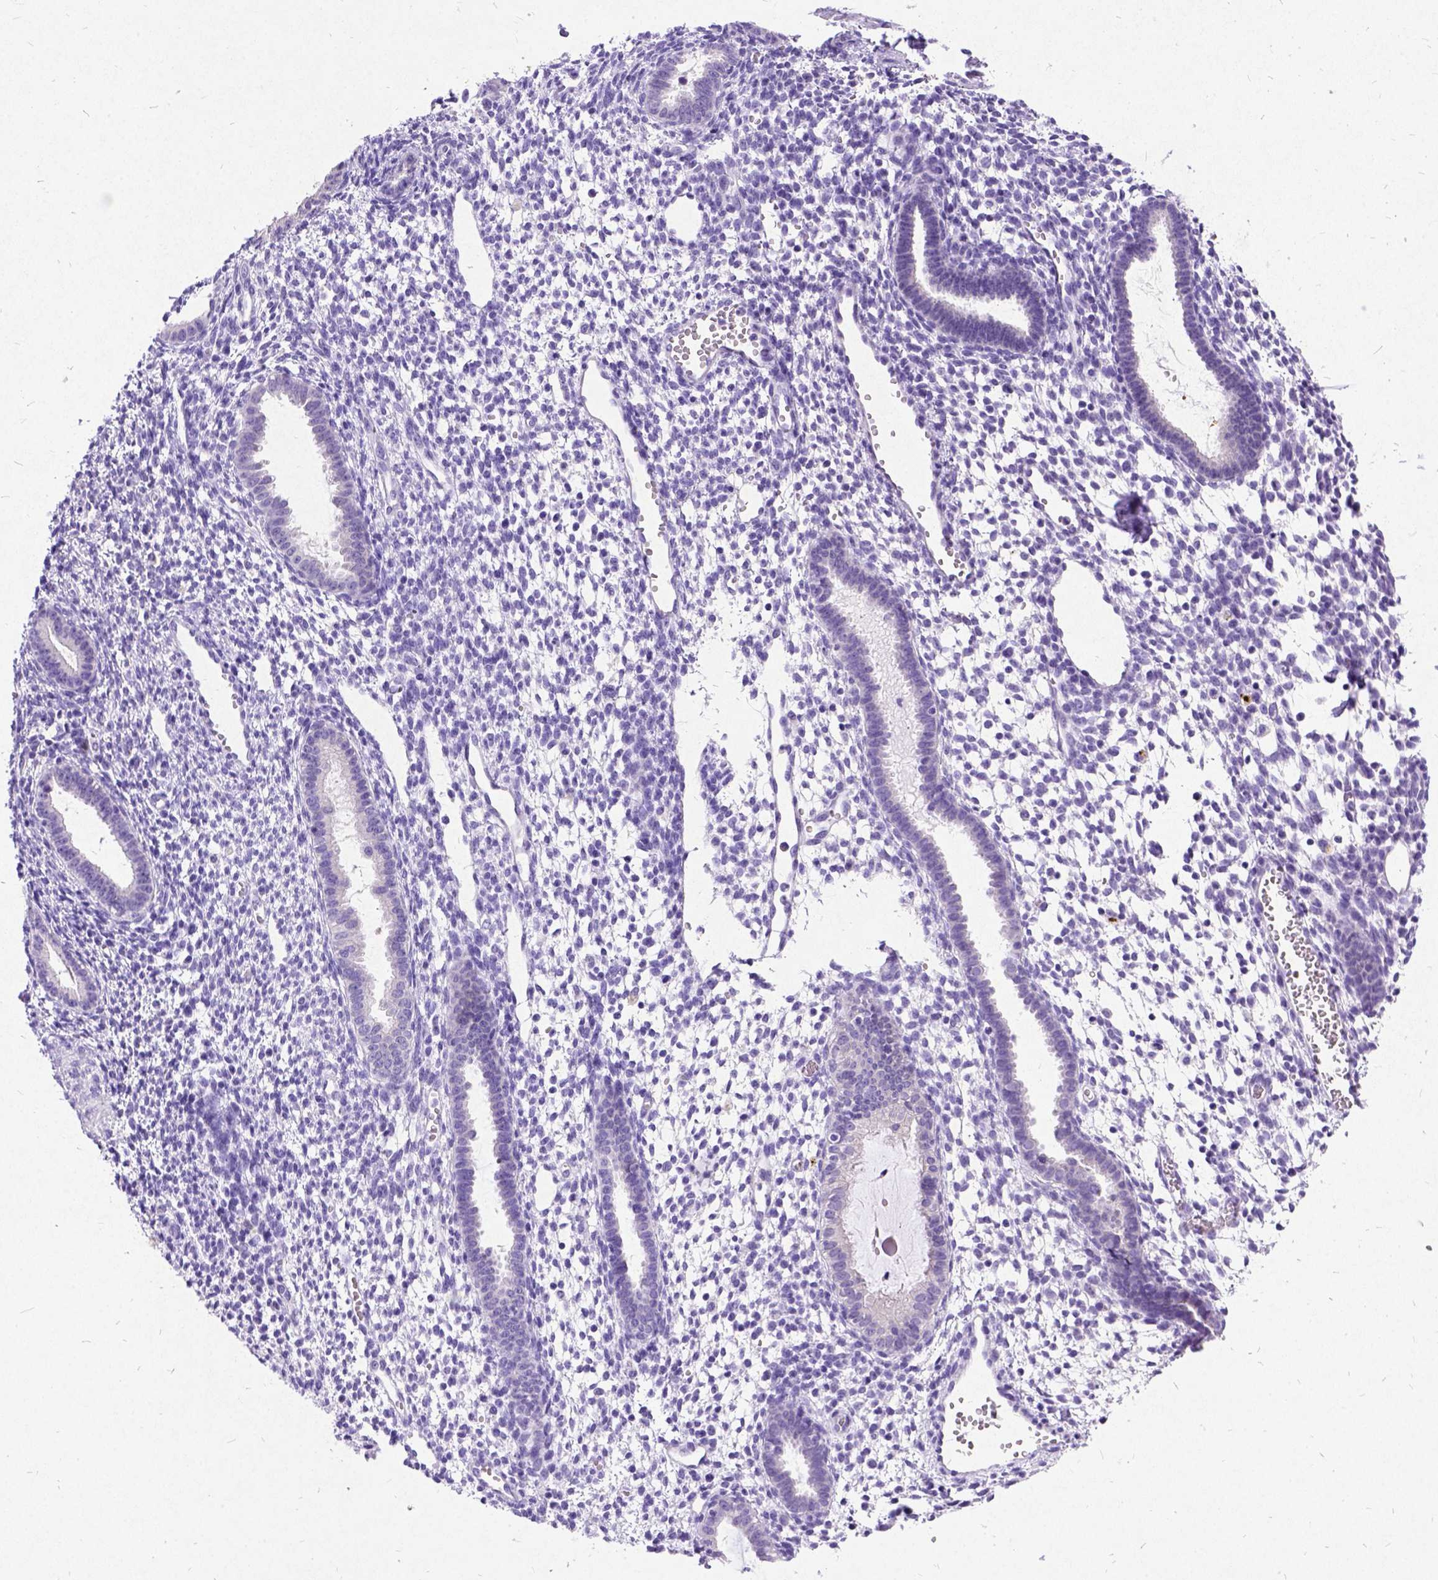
{"staining": {"intensity": "negative", "quantity": "none", "location": "none"}, "tissue": "endometrium", "cell_type": "Cells in endometrial stroma", "image_type": "normal", "snomed": [{"axis": "morphology", "description": "Normal tissue, NOS"}, {"axis": "topography", "description": "Endometrium"}], "caption": "Immunohistochemistry (IHC) histopathology image of unremarkable endometrium stained for a protein (brown), which demonstrates no positivity in cells in endometrial stroma. Brightfield microscopy of immunohistochemistry stained with DAB (brown) and hematoxylin (blue), captured at high magnification.", "gene": "NEUROD4", "patient": {"sex": "female", "age": 36}}